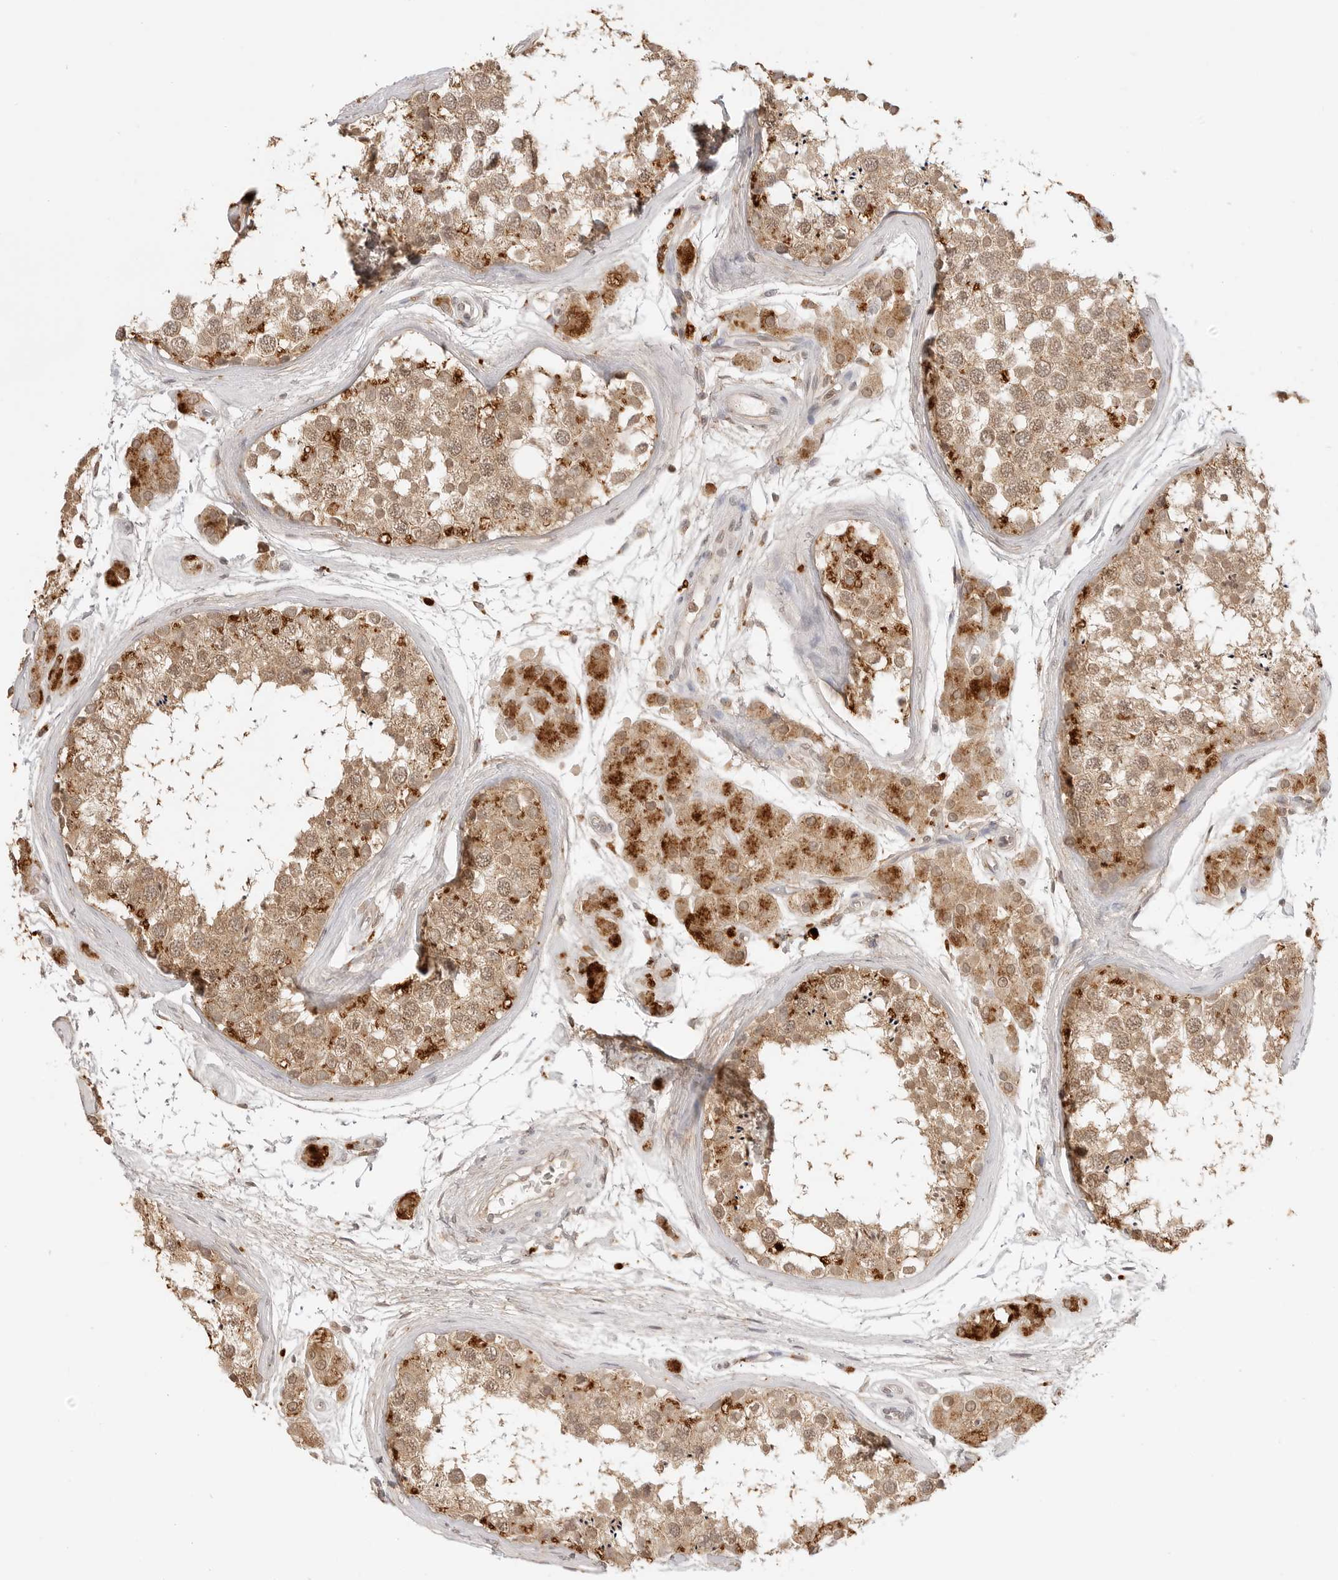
{"staining": {"intensity": "moderate", "quantity": ">75%", "location": "cytoplasmic/membranous"}, "tissue": "testis", "cell_type": "Cells in seminiferous ducts", "image_type": "normal", "snomed": [{"axis": "morphology", "description": "Normal tissue, NOS"}, {"axis": "topography", "description": "Testis"}], "caption": "An immunohistochemistry (IHC) image of benign tissue is shown. Protein staining in brown shows moderate cytoplasmic/membranous positivity in testis within cells in seminiferous ducts. (DAB = brown stain, brightfield microscopy at high magnification).", "gene": "EPHA1", "patient": {"sex": "male", "age": 56}}